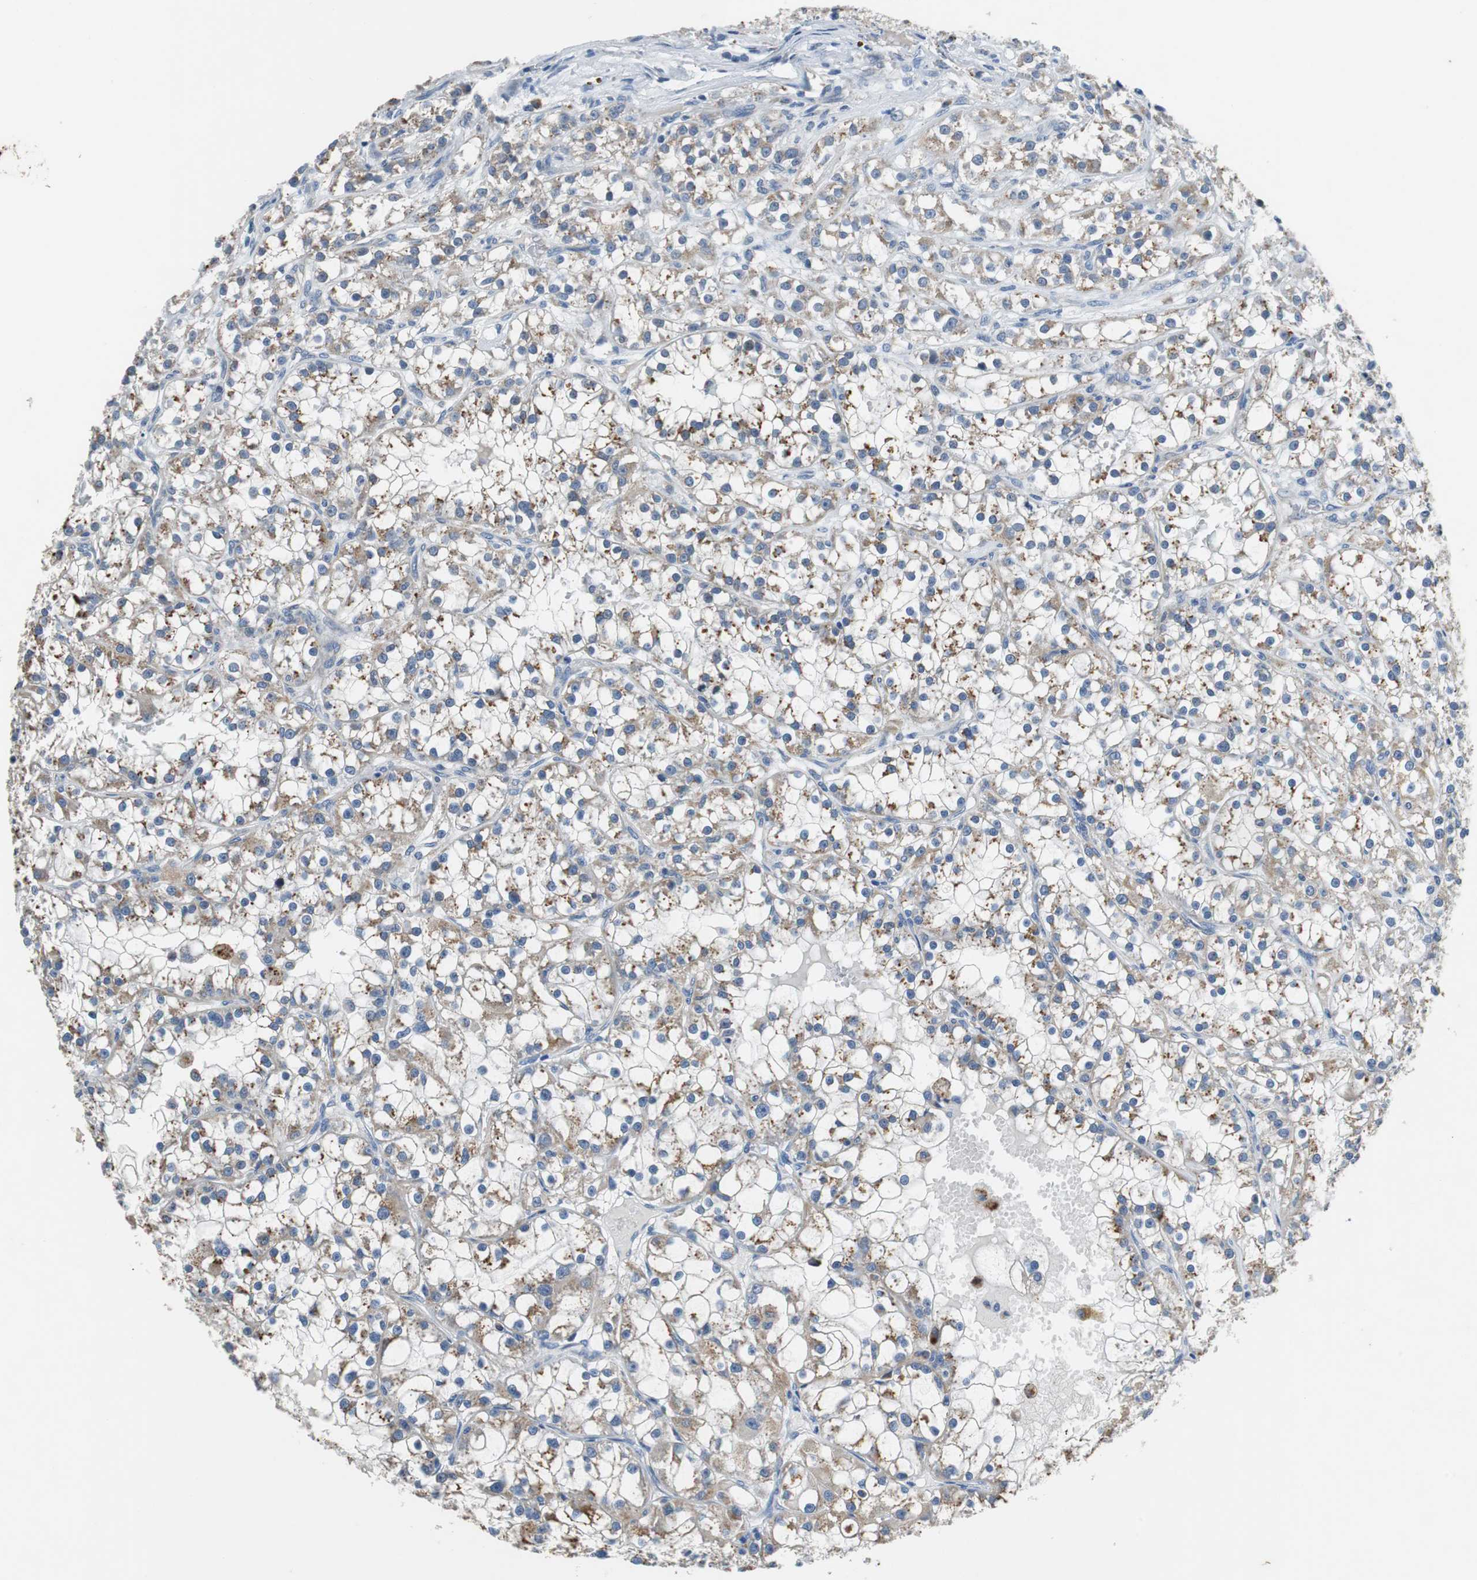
{"staining": {"intensity": "weak", "quantity": "25%-75%", "location": "cytoplasmic/membranous"}, "tissue": "renal cancer", "cell_type": "Tumor cells", "image_type": "cancer", "snomed": [{"axis": "morphology", "description": "Adenocarcinoma, NOS"}, {"axis": "topography", "description": "Kidney"}], "caption": "Tumor cells demonstrate weak cytoplasmic/membranous staining in about 25%-75% of cells in renal cancer.", "gene": "NLGN1", "patient": {"sex": "female", "age": 52}}